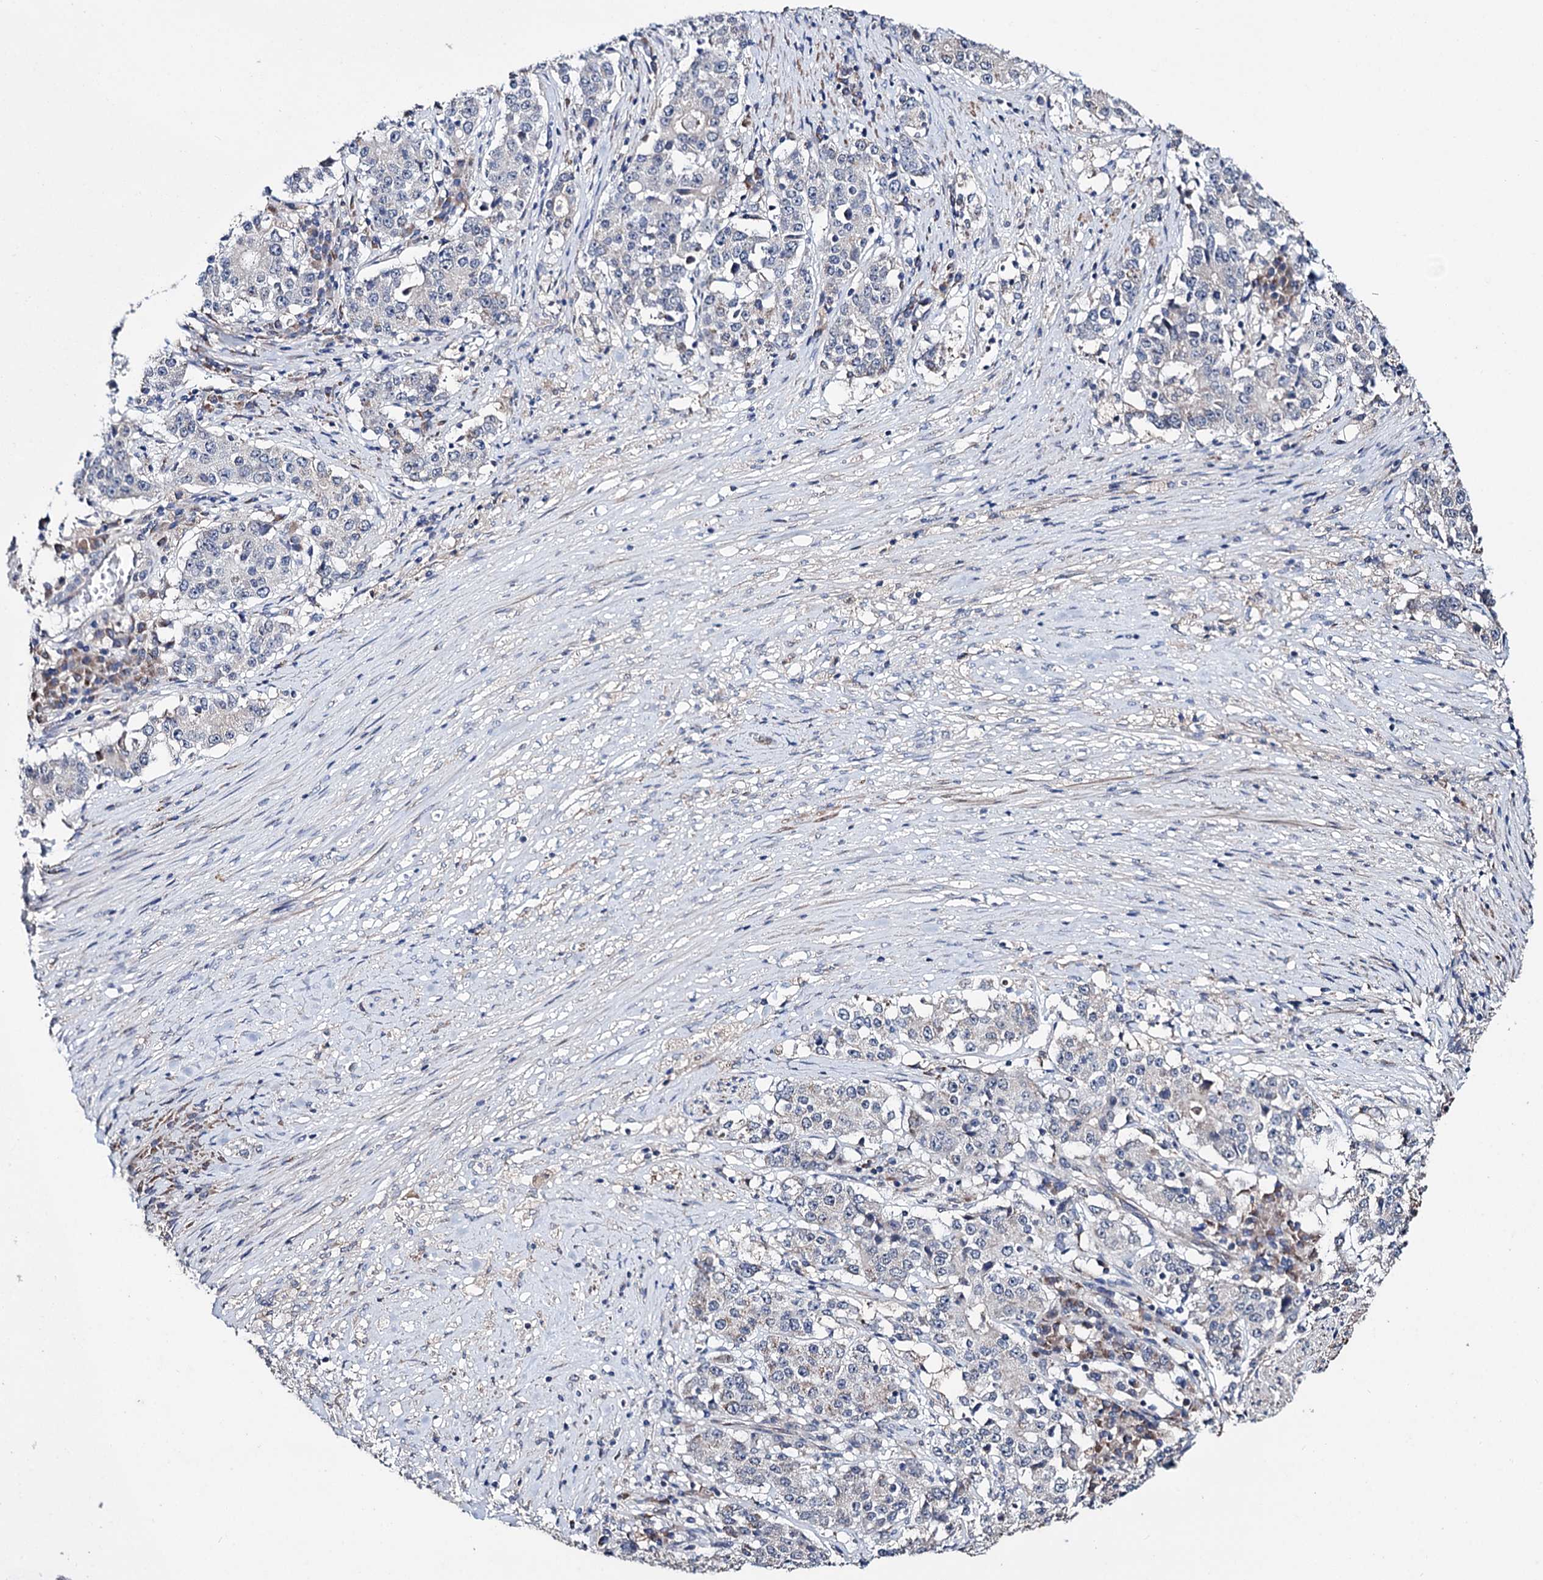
{"staining": {"intensity": "negative", "quantity": "none", "location": "none"}, "tissue": "stomach cancer", "cell_type": "Tumor cells", "image_type": "cancer", "snomed": [{"axis": "morphology", "description": "Adenocarcinoma, NOS"}, {"axis": "topography", "description": "Stomach"}], "caption": "The histopathology image reveals no staining of tumor cells in adenocarcinoma (stomach).", "gene": "CLPB", "patient": {"sex": "male", "age": 59}}